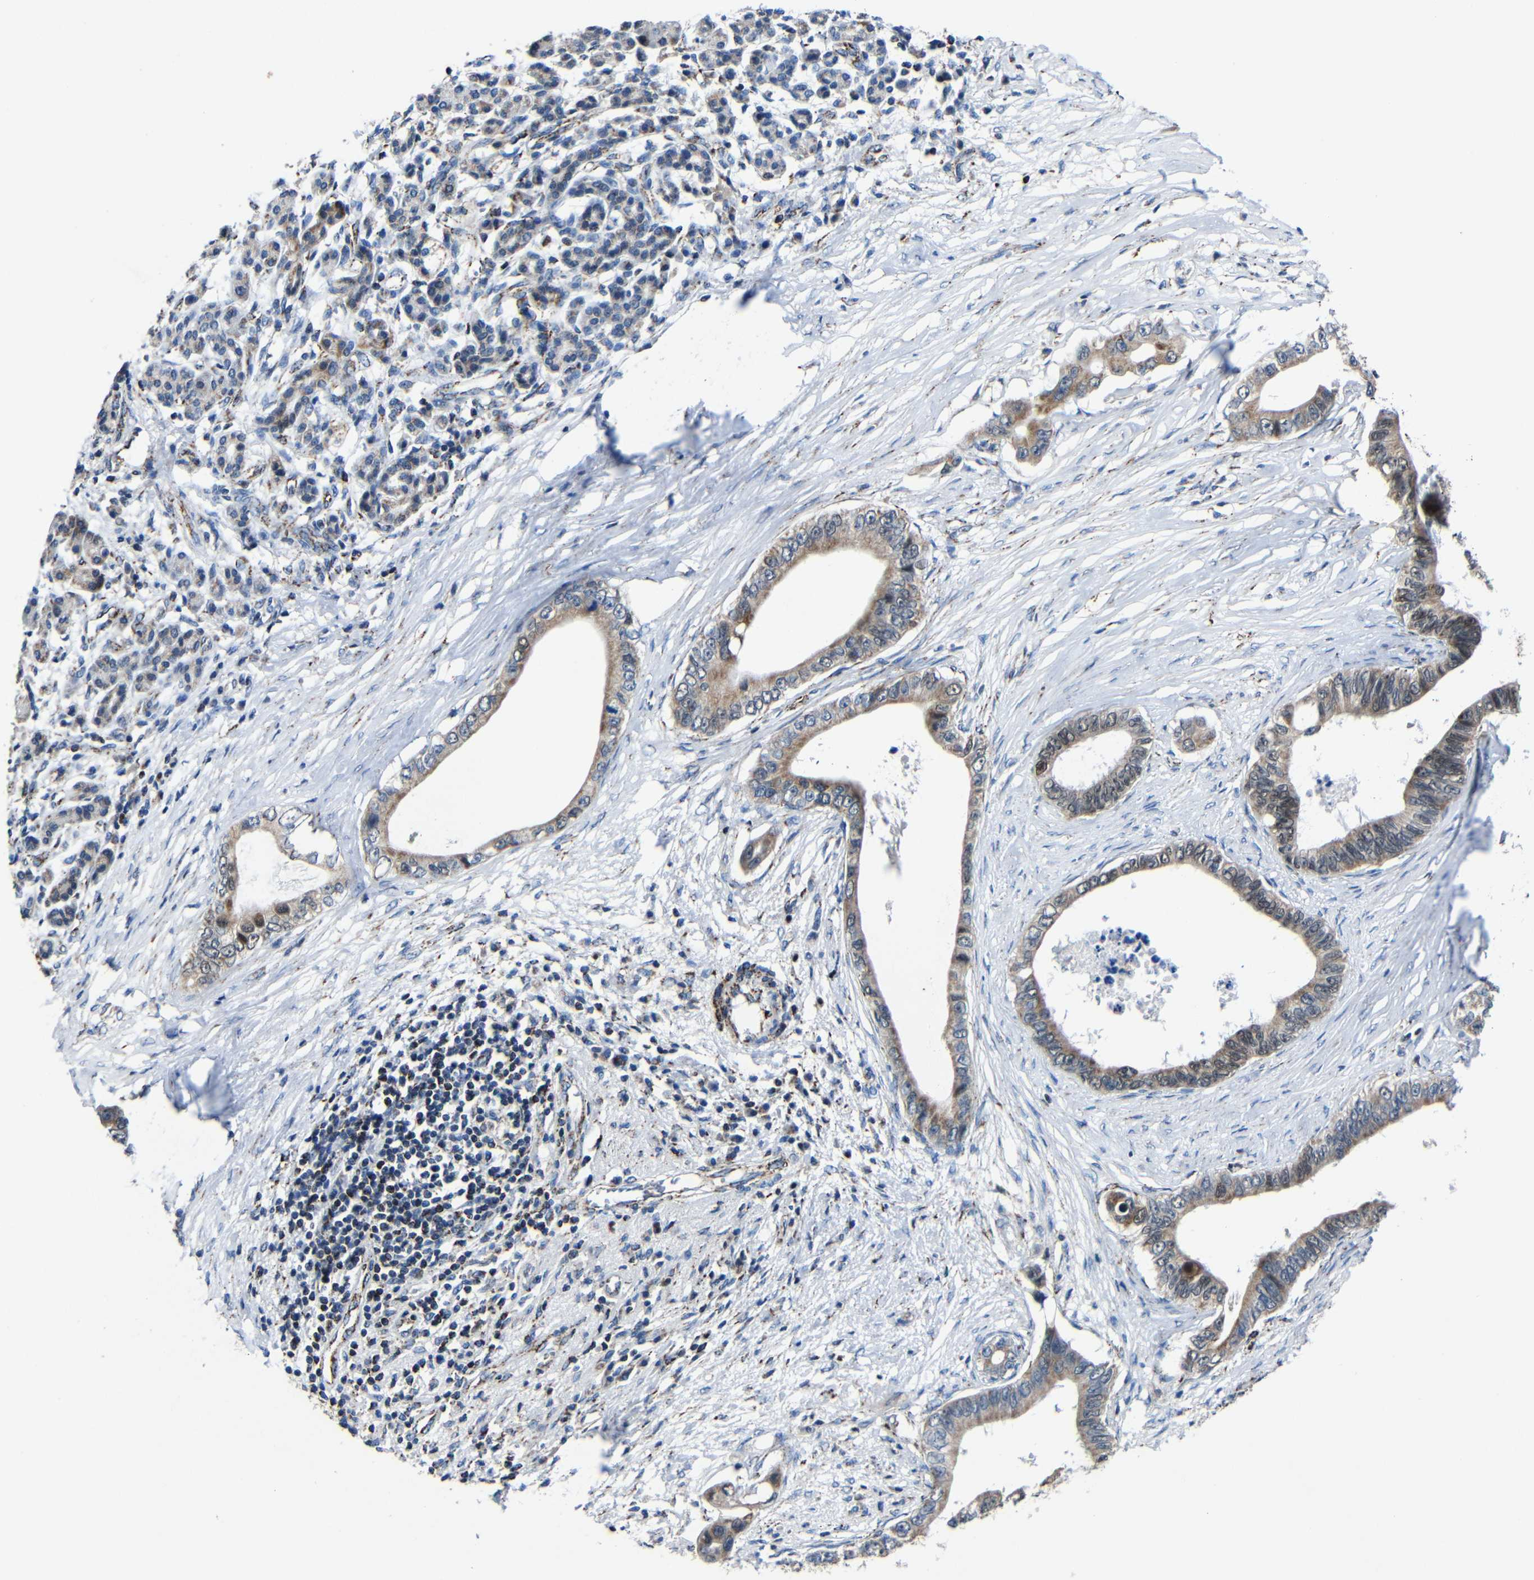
{"staining": {"intensity": "weak", "quantity": ">75%", "location": "cytoplasmic/membranous"}, "tissue": "pancreatic cancer", "cell_type": "Tumor cells", "image_type": "cancer", "snomed": [{"axis": "morphology", "description": "Adenocarcinoma, NOS"}, {"axis": "topography", "description": "Pancreas"}], "caption": "Pancreatic cancer (adenocarcinoma) was stained to show a protein in brown. There is low levels of weak cytoplasmic/membranous expression in approximately >75% of tumor cells.", "gene": "CA5B", "patient": {"sex": "male", "age": 77}}